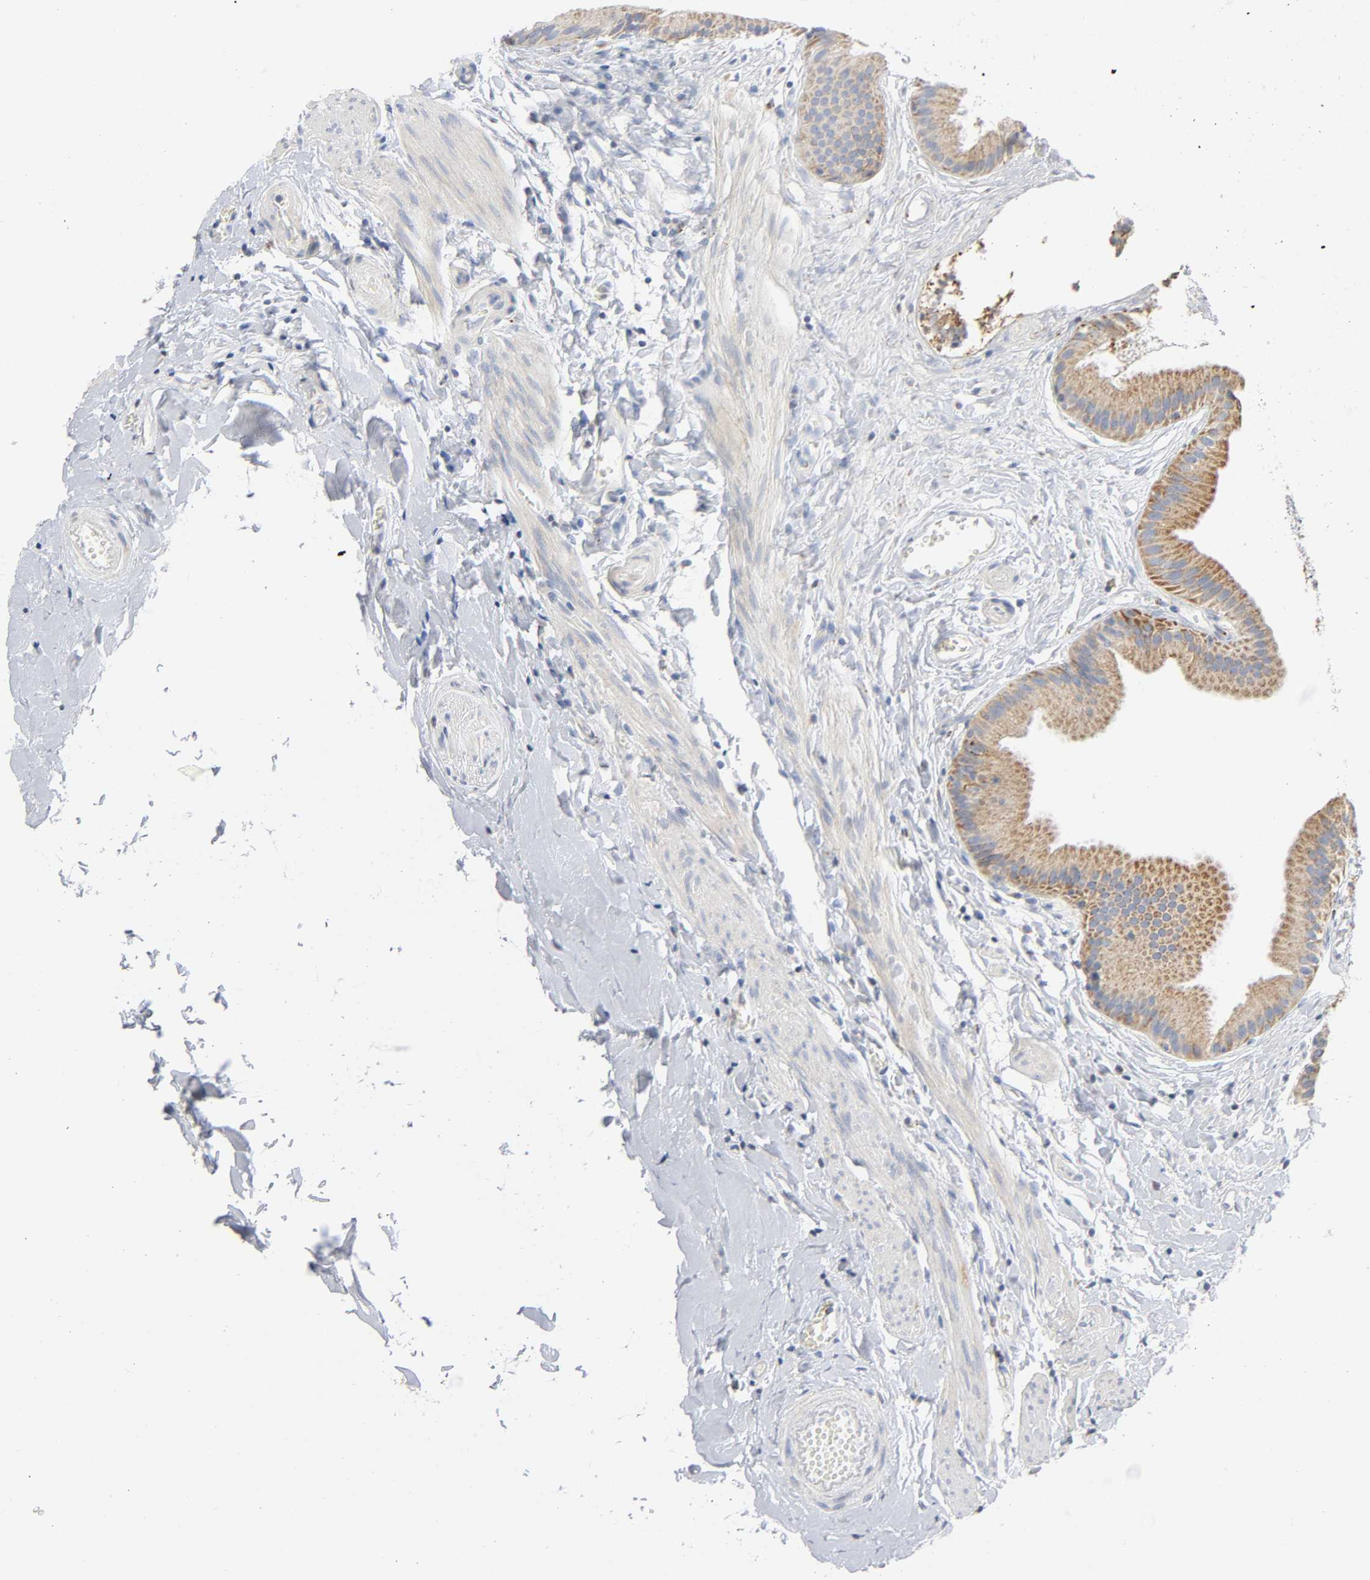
{"staining": {"intensity": "moderate", "quantity": ">75%", "location": "cytoplasmic/membranous"}, "tissue": "gallbladder", "cell_type": "Glandular cells", "image_type": "normal", "snomed": [{"axis": "morphology", "description": "Normal tissue, NOS"}, {"axis": "topography", "description": "Gallbladder"}], "caption": "Gallbladder stained with DAB IHC displays medium levels of moderate cytoplasmic/membranous staining in about >75% of glandular cells.", "gene": "BAK1", "patient": {"sex": "female", "age": 63}}